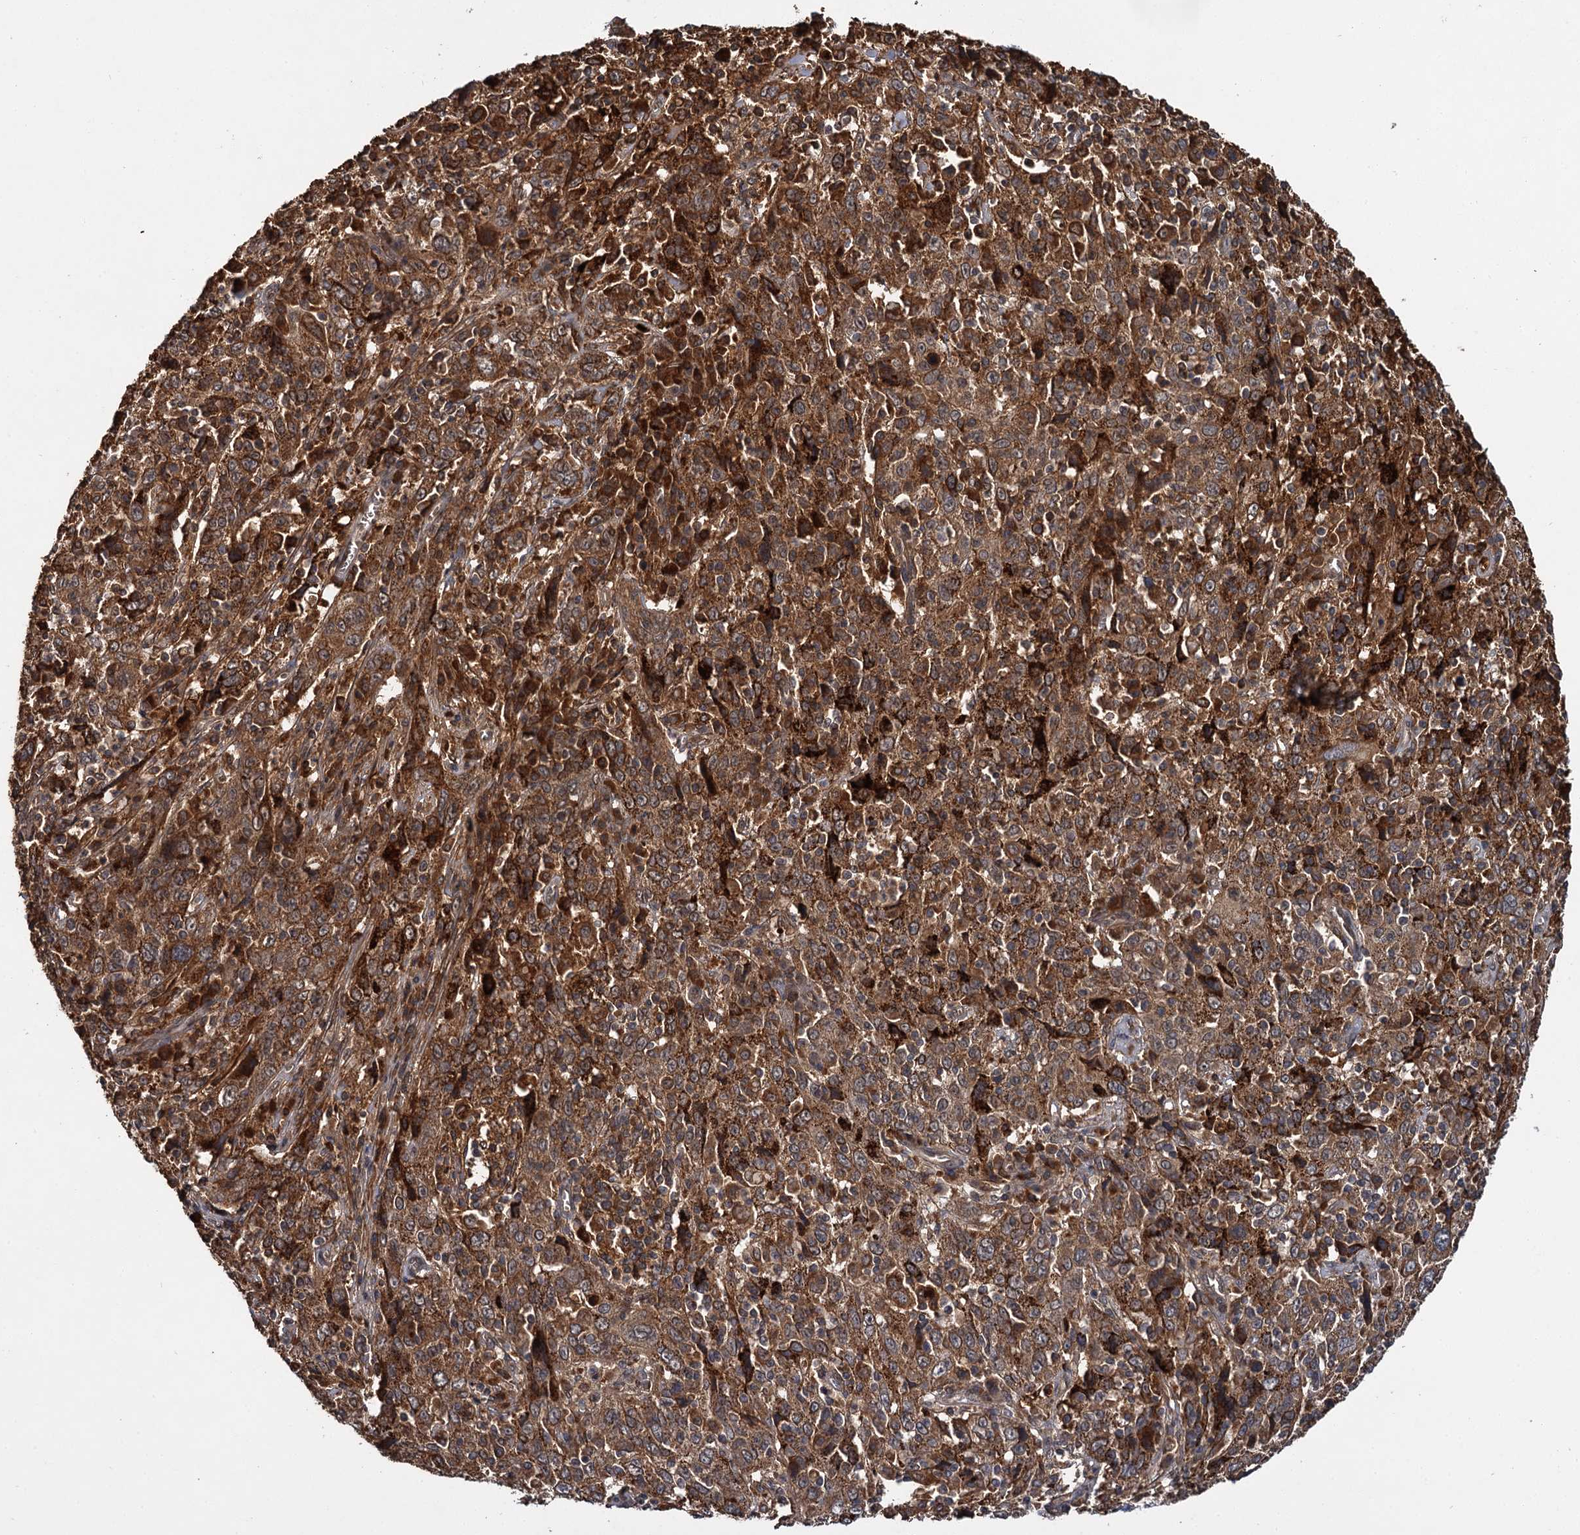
{"staining": {"intensity": "moderate", "quantity": ">75%", "location": "cytoplasmic/membranous"}, "tissue": "cervical cancer", "cell_type": "Tumor cells", "image_type": "cancer", "snomed": [{"axis": "morphology", "description": "Squamous cell carcinoma, NOS"}, {"axis": "topography", "description": "Cervix"}], "caption": "Immunohistochemistry staining of cervical cancer (squamous cell carcinoma), which displays medium levels of moderate cytoplasmic/membranous staining in about >75% of tumor cells indicating moderate cytoplasmic/membranous protein expression. The staining was performed using DAB (3,3'-diaminobenzidine) (brown) for protein detection and nuclei were counterstained in hematoxylin (blue).", "gene": "MBD6", "patient": {"sex": "female", "age": 46}}